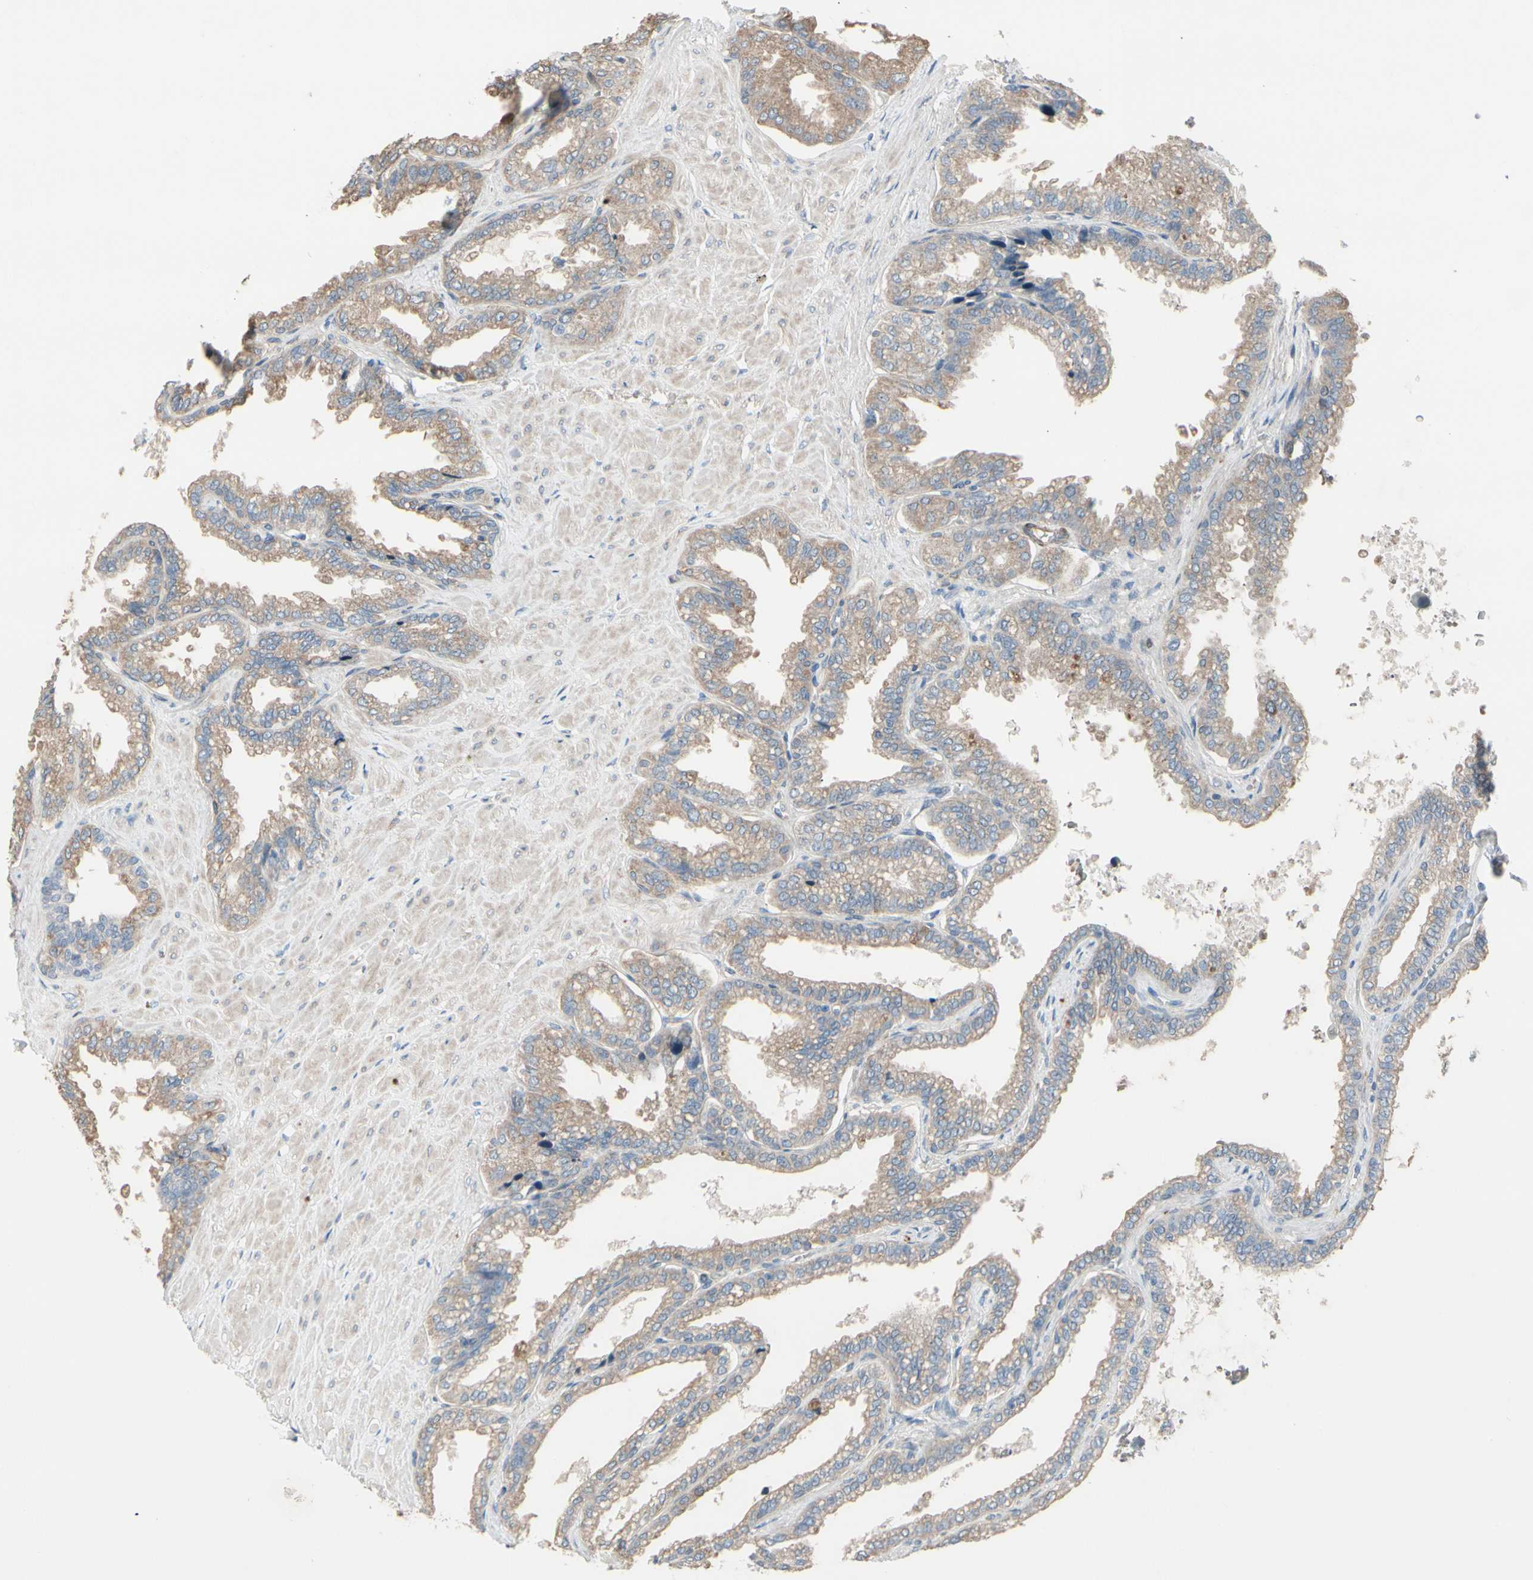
{"staining": {"intensity": "moderate", "quantity": ">75%", "location": "cytoplasmic/membranous"}, "tissue": "seminal vesicle", "cell_type": "Glandular cells", "image_type": "normal", "snomed": [{"axis": "morphology", "description": "Normal tissue, NOS"}, {"axis": "topography", "description": "Seminal veicle"}], "caption": "This image shows immunohistochemistry staining of unremarkable human seminal vesicle, with medium moderate cytoplasmic/membranous positivity in about >75% of glandular cells.", "gene": "MAP2", "patient": {"sex": "male", "age": 46}}